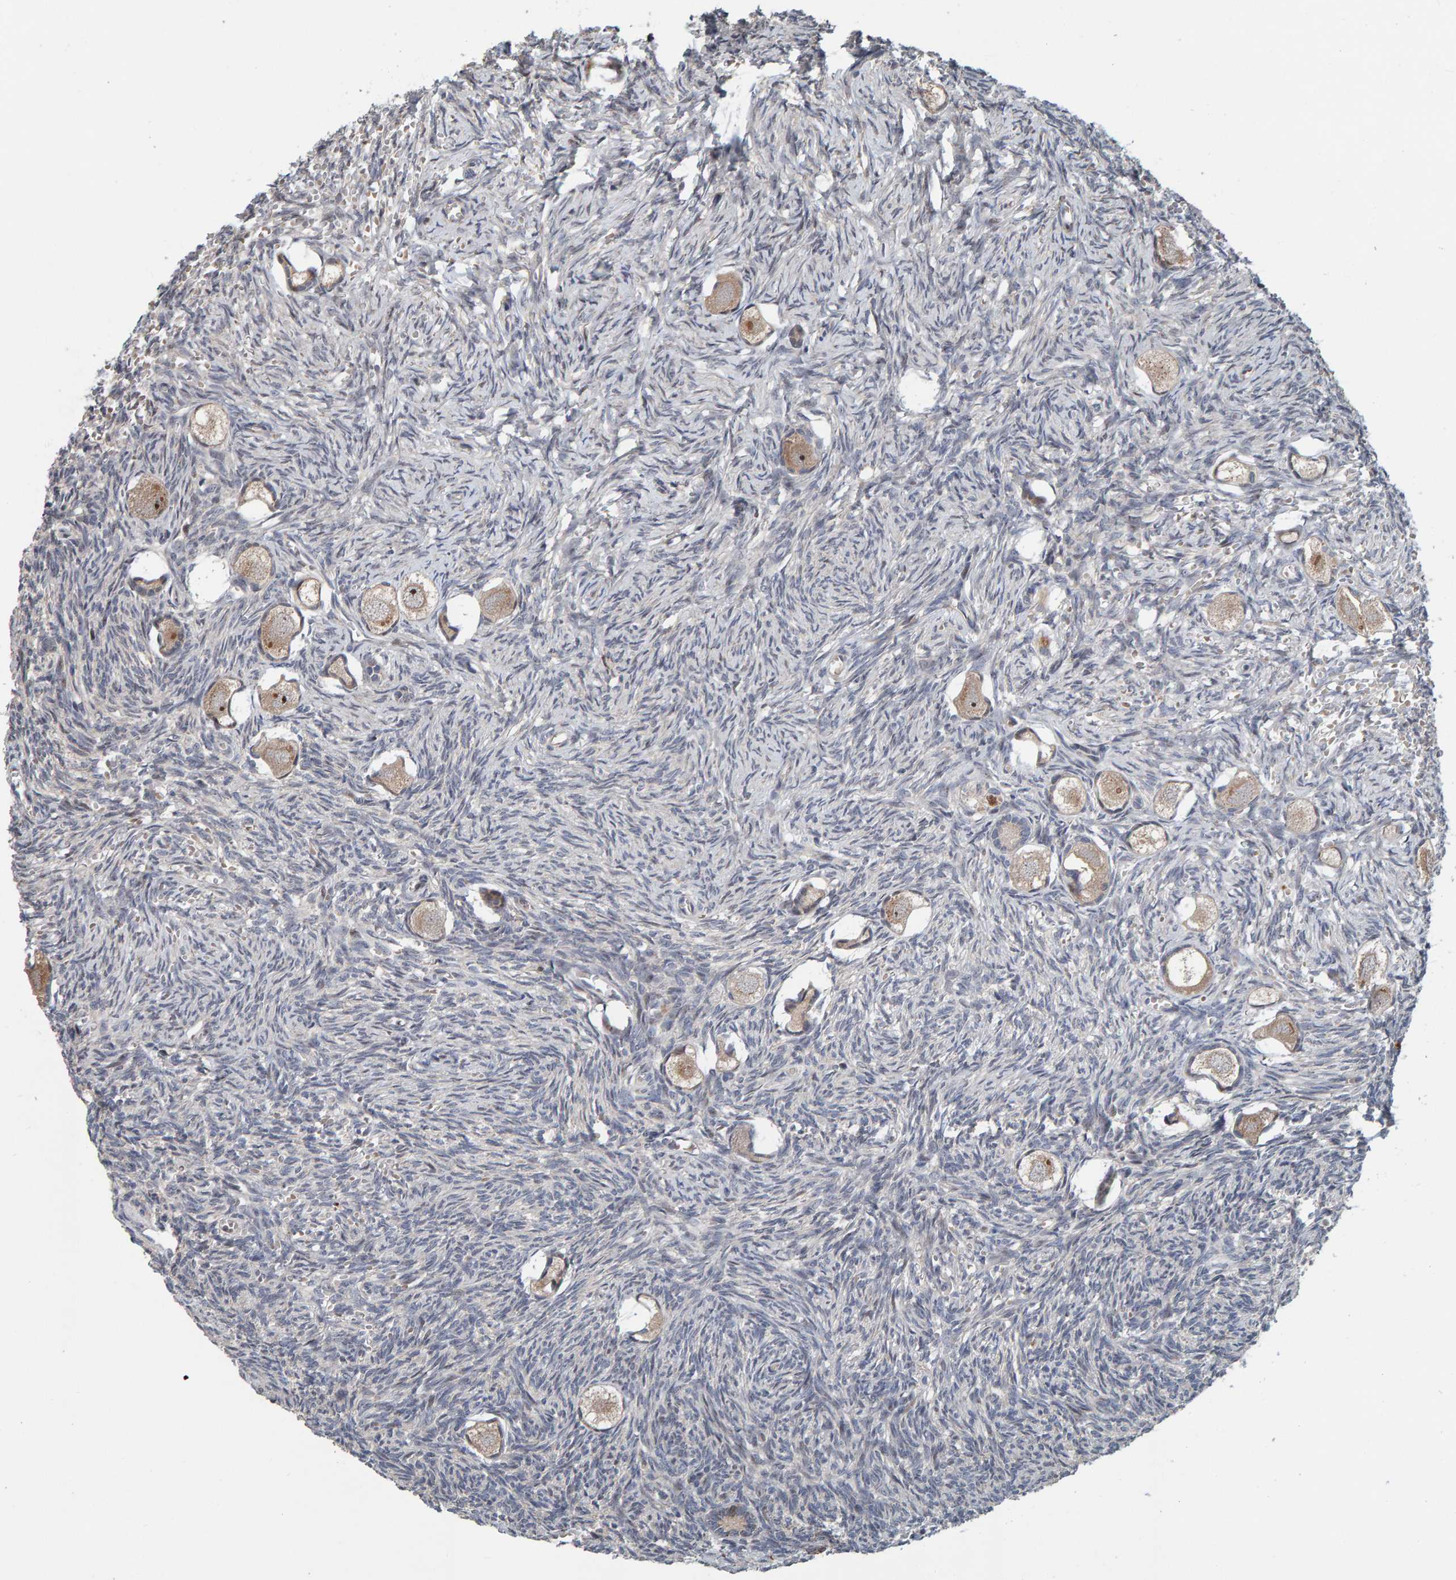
{"staining": {"intensity": "weak", "quantity": ">75%", "location": "cytoplasmic/membranous,nuclear"}, "tissue": "ovary", "cell_type": "Follicle cells", "image_type": "normal", "snomed": [{"axis": "morphology", "description": "Normal tissue, NOS"}, {"axis": "topography", "description": "Ovary"}], "caption": "There is low levels of weak cytoplasmic/membranous,nuclear expression in follicle cells of benign ovary, as demonstrated by immunohistochemical staining (brown color).", "gene": "CCDC25", "patient": {"sex": "female", "age": 27}}